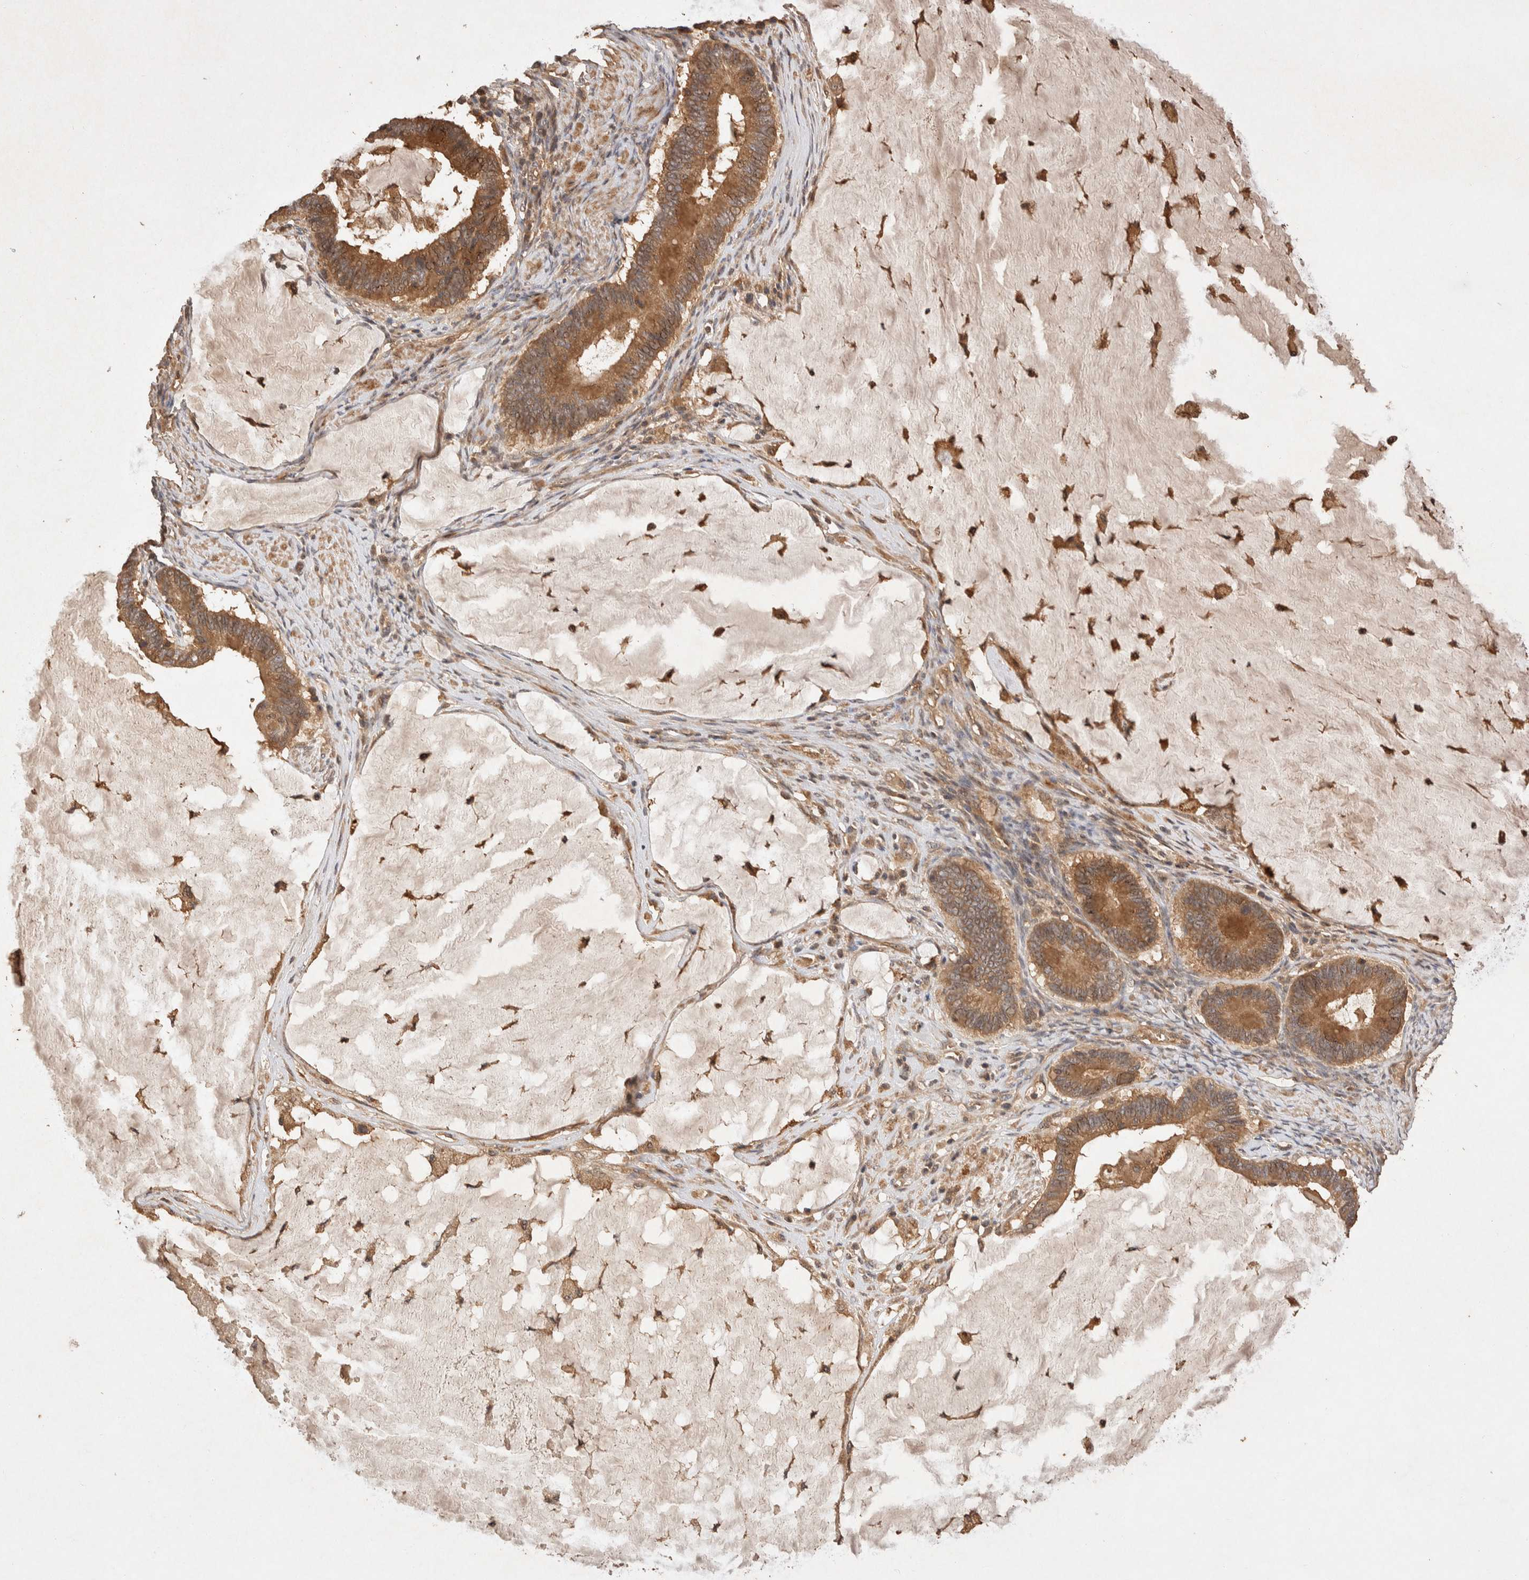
{"staining": {"intensity": "moderate", "quantity": ">75%", "location": "cytoplasmic/membranous"}, "tissue": "ovarian cancer", "cell_type": "Tumor cells", "image_type": "cancer", "snomed": [{"axis": "morphology", "description": "Cystadenocarcinoma, mucinous, NOS"}, {"axis": "topography", "description": "Ovary"}], "caption": "This is an image of IHC staining of ovarian cancer, which shows moderate positivity in the cytoplasmic/membranous of tumor cells.", "gene": "NSMAF", "patient": {"sex": "female", "age": 61}}